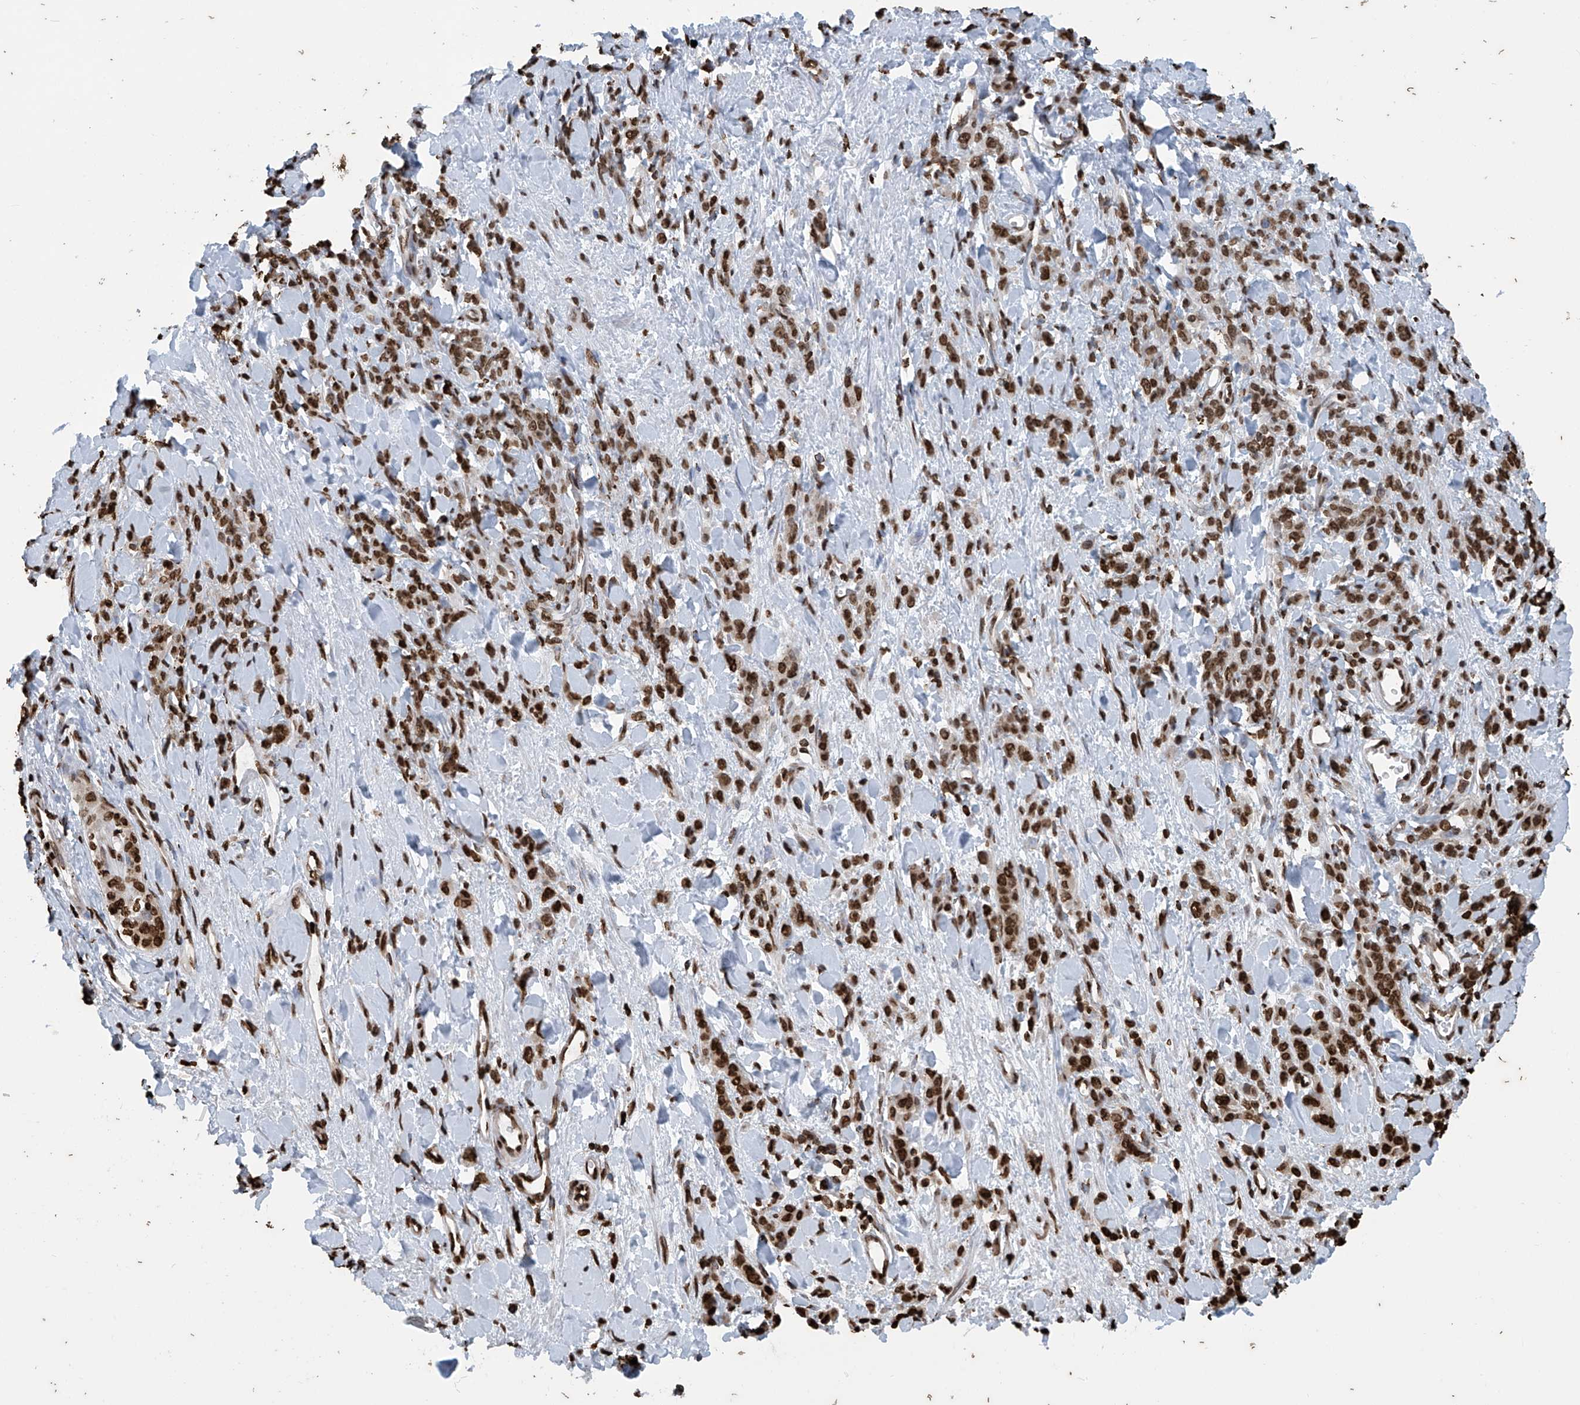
{"staining": {"intensity": "strong", "quantity": ">75%", "location": "nuclear"}, "tissue": "stomach cancer", "cell_type": "Tumor cells", "image_type": "cancer", "snomed": [{"axis": "morphology", "description": "Normal tissue, NOS"}, {"axis": "morphology", "description": "Adenocarcinoma, NOS"}, {"axis": "topography", "description": "Stomach"}], "caption": "About >75% of tumor cells in adenocarcinoma (stomach) display strong nuclear protein expression as visualized by brown immunohistochemical staining.", "gene": "DPPA2", "patient": {"sex": "male", "age": 82}}